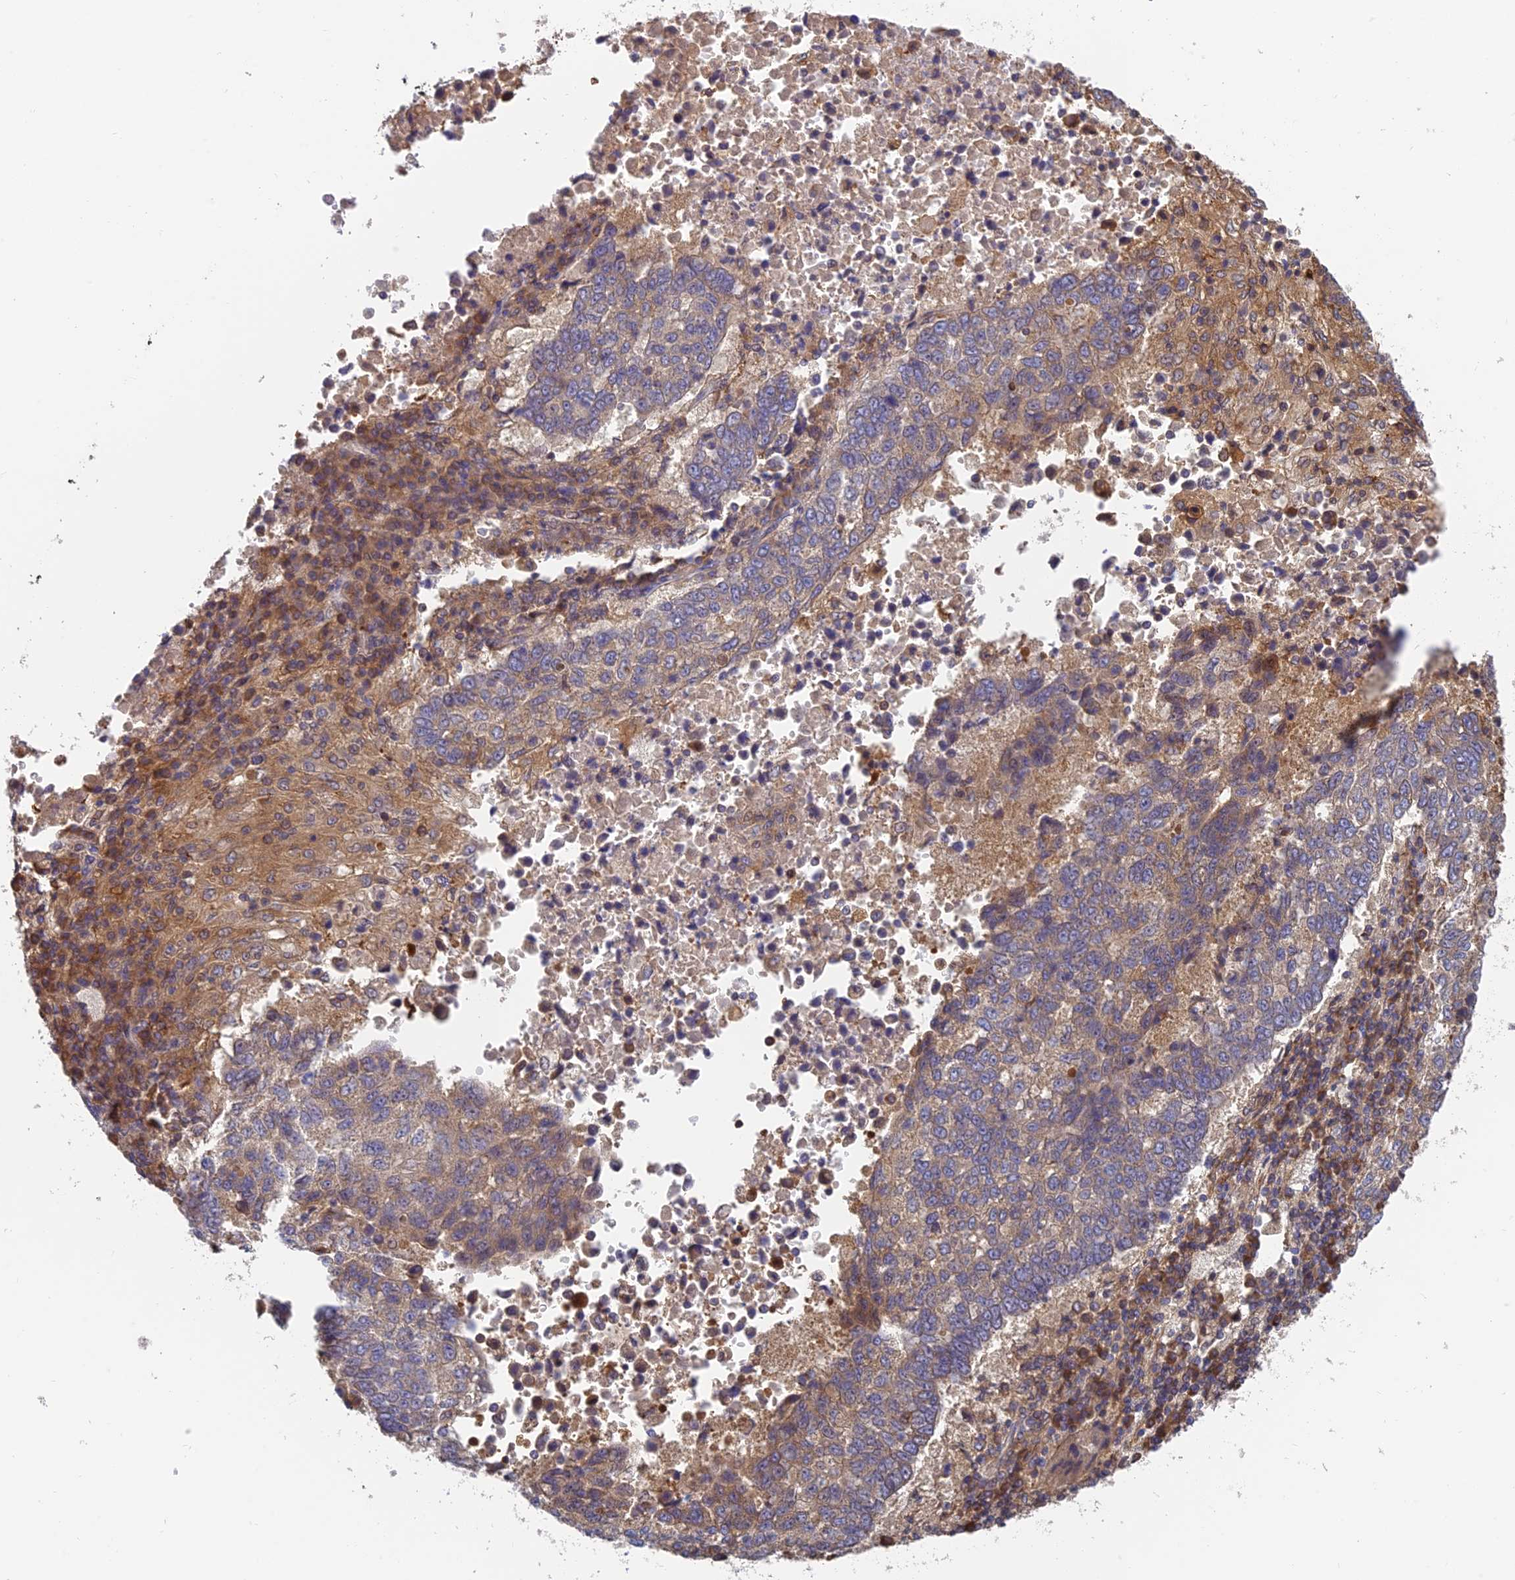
{"staining": {"intensity": "weak", "quantity": "25%-75%", "location": "cytoplasmic/membranous"}, "tissue": "lung cancer", "cell_type": "Tumor cells", "image_type": "cancer", "snomed": [{"axis": "morphology", "description": "Squamous cell carcinoma, NOS"}, {"axis": "topography", "description": "Lung"}], "caption": "Immunohistochemistry (IHC) image of neoplastic tissue: human lung cancer stained using IHC displays low levels of weak protein expression localized specifically in the cytoplasmic/membranous of tumor cells, appearing as a cytoplasmic/membranous brown color.", "gene": "IPO5", "patient": {"sex": "male", "age": 73}}